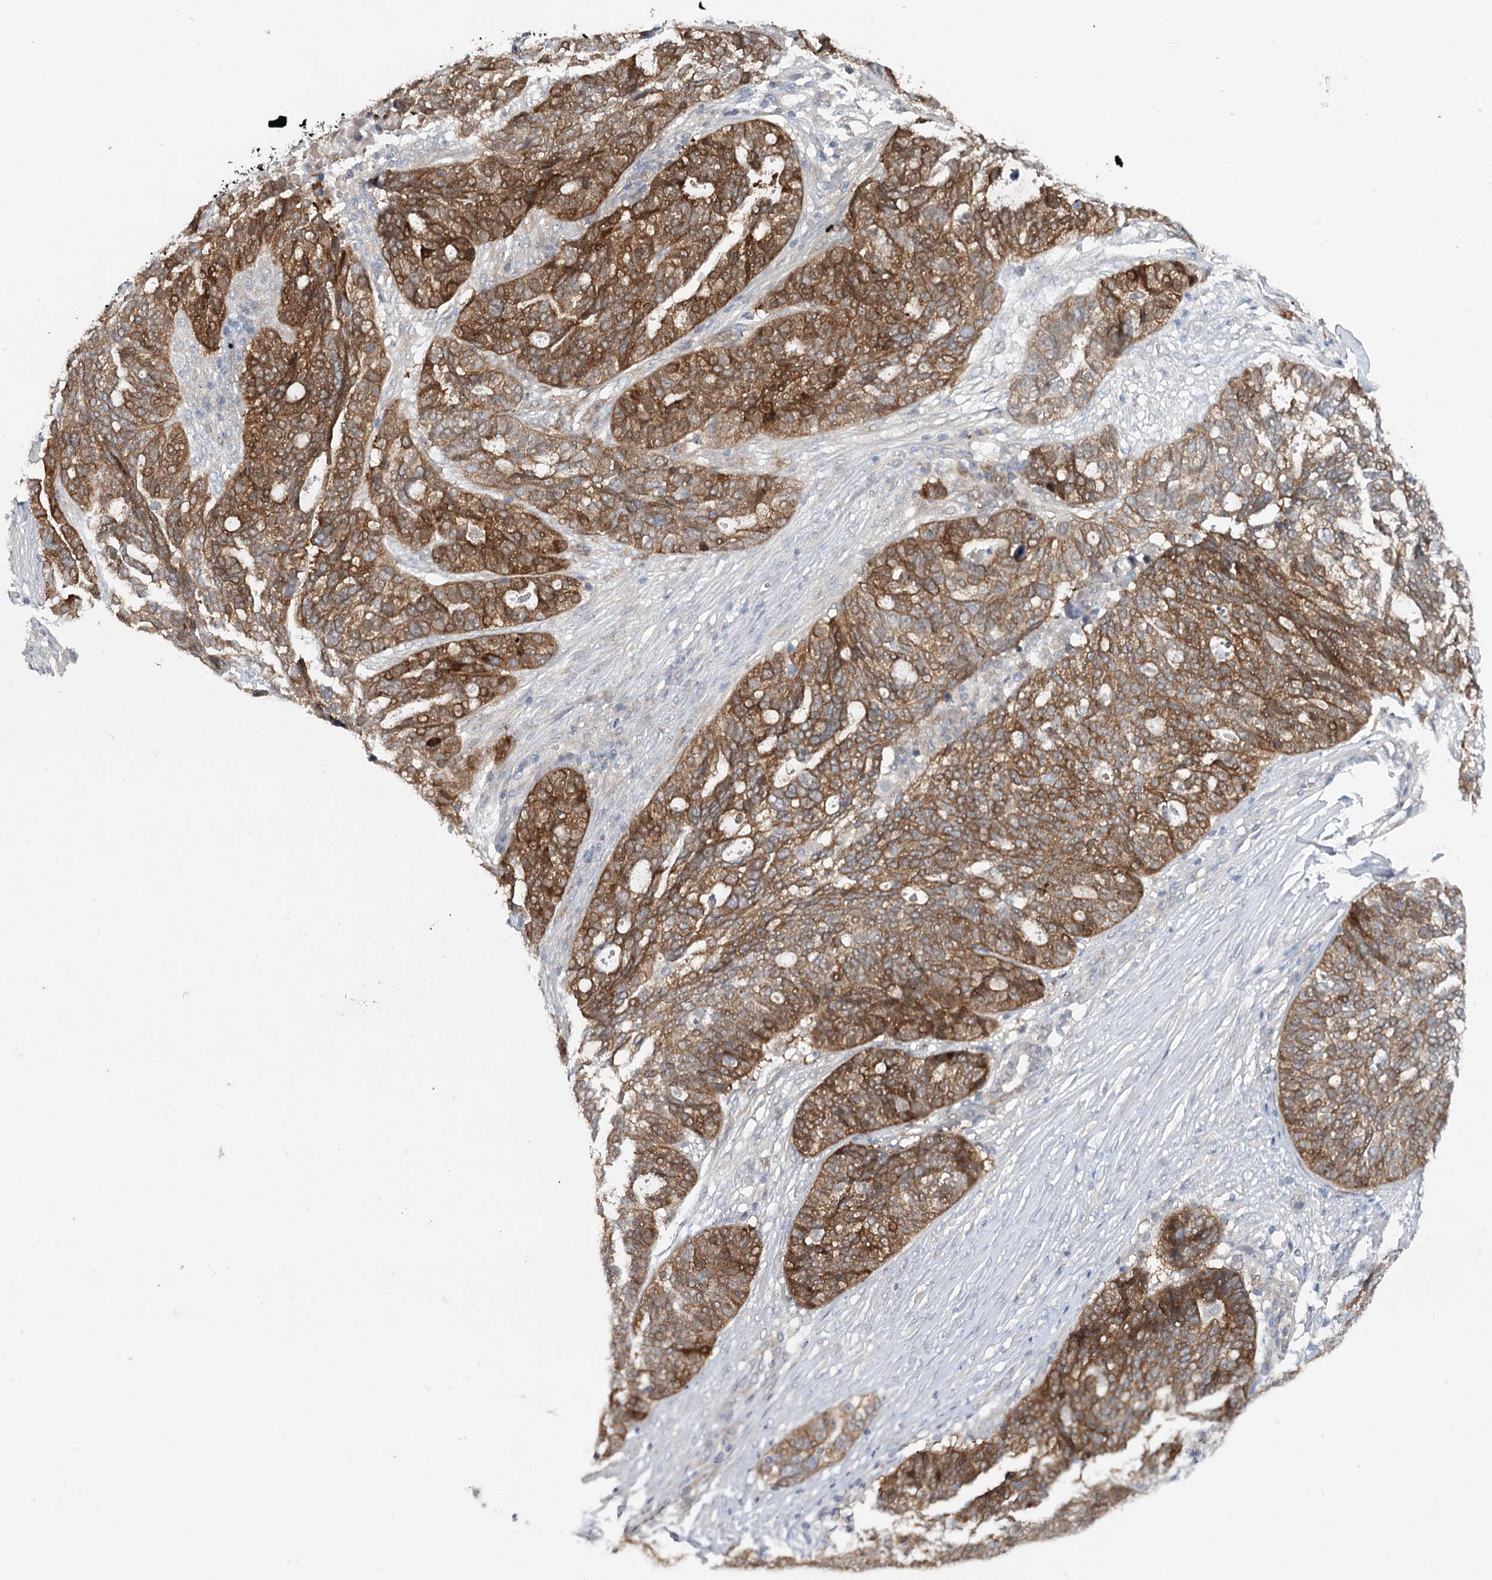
{"staining": {"intensity": "strong", "quantity": ">75%", "location": "cytoplasmic/membranous"}, "tissue": "ovarian cancer", "cell_type": "Tumor cells", "image_type": "cancer", "snomed": [{"axis": "morphology", "description": "Cystadenocarcinoma, serous, NOS"}, {"axis": "topography", "description": "Ovary"}], "caption": "This micrograph exhibits IHC staining of ovarian cancer (serous cystadenocarcinoma), with high strong cytoplasmic/membranous expression in approximately >75% of tumor cells.", "gene": "MAP3K13", "patient": {"sex": "female", "age": 59}}